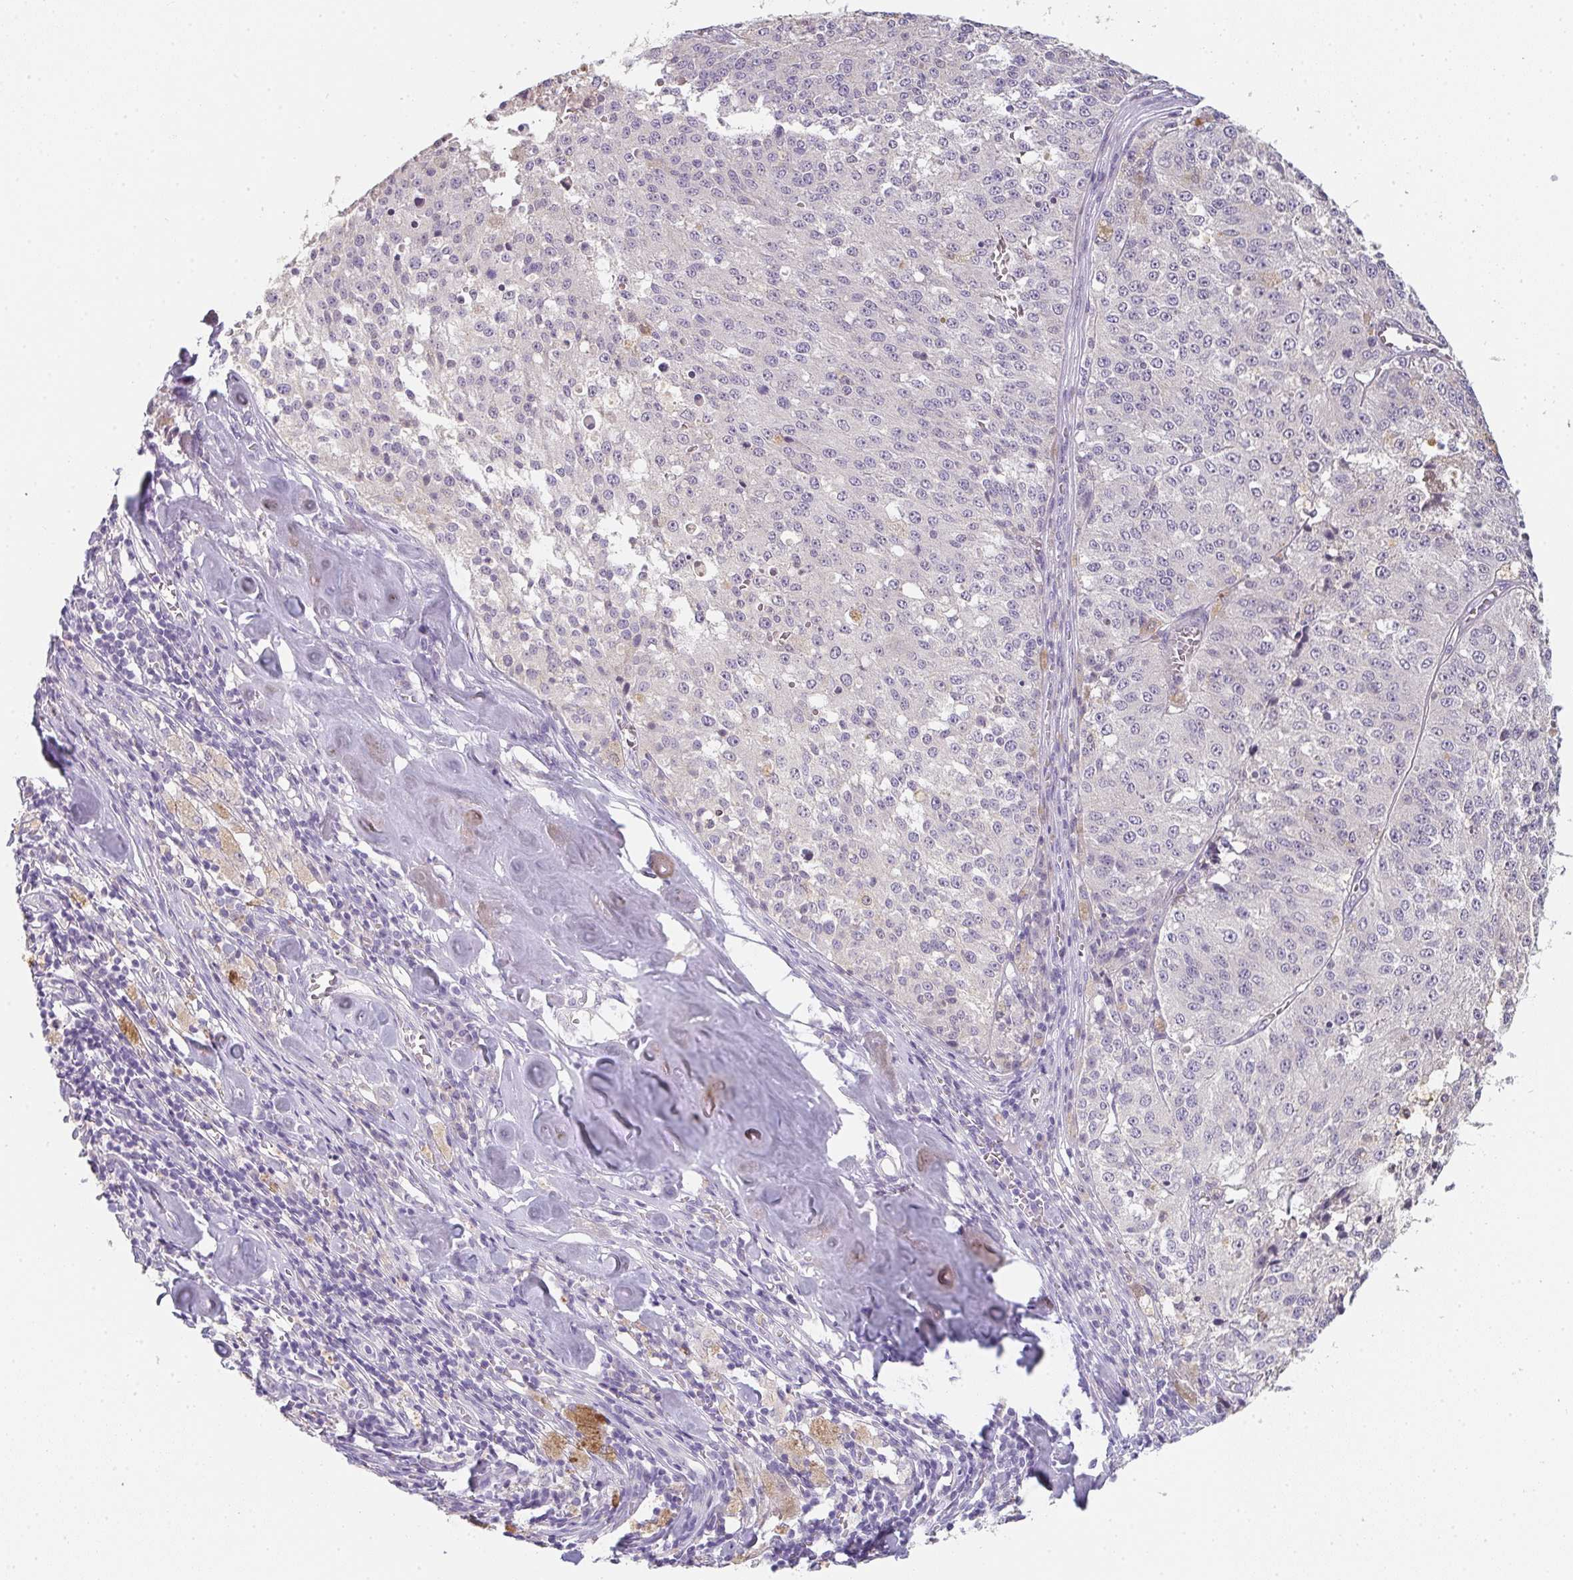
{"staining": {"intensity": "negative", "quantity": "none", "location": "none"}, "tissue": "melanoma", "cell_type": "Tumor cells", "image_type": "cancer", "snomed": [{"axis": "morphology", "description": "Malignant melanoma, Metastatic site"}, {"axis": "topography", "description": "Lymph node"}], "caption": "The micrograph demonstrates no significant expression in tumor cells of malignant melanoma (metastatic site).", "gene": "C1QTNF8", "patient": {"sex": "female", "age": 64}}